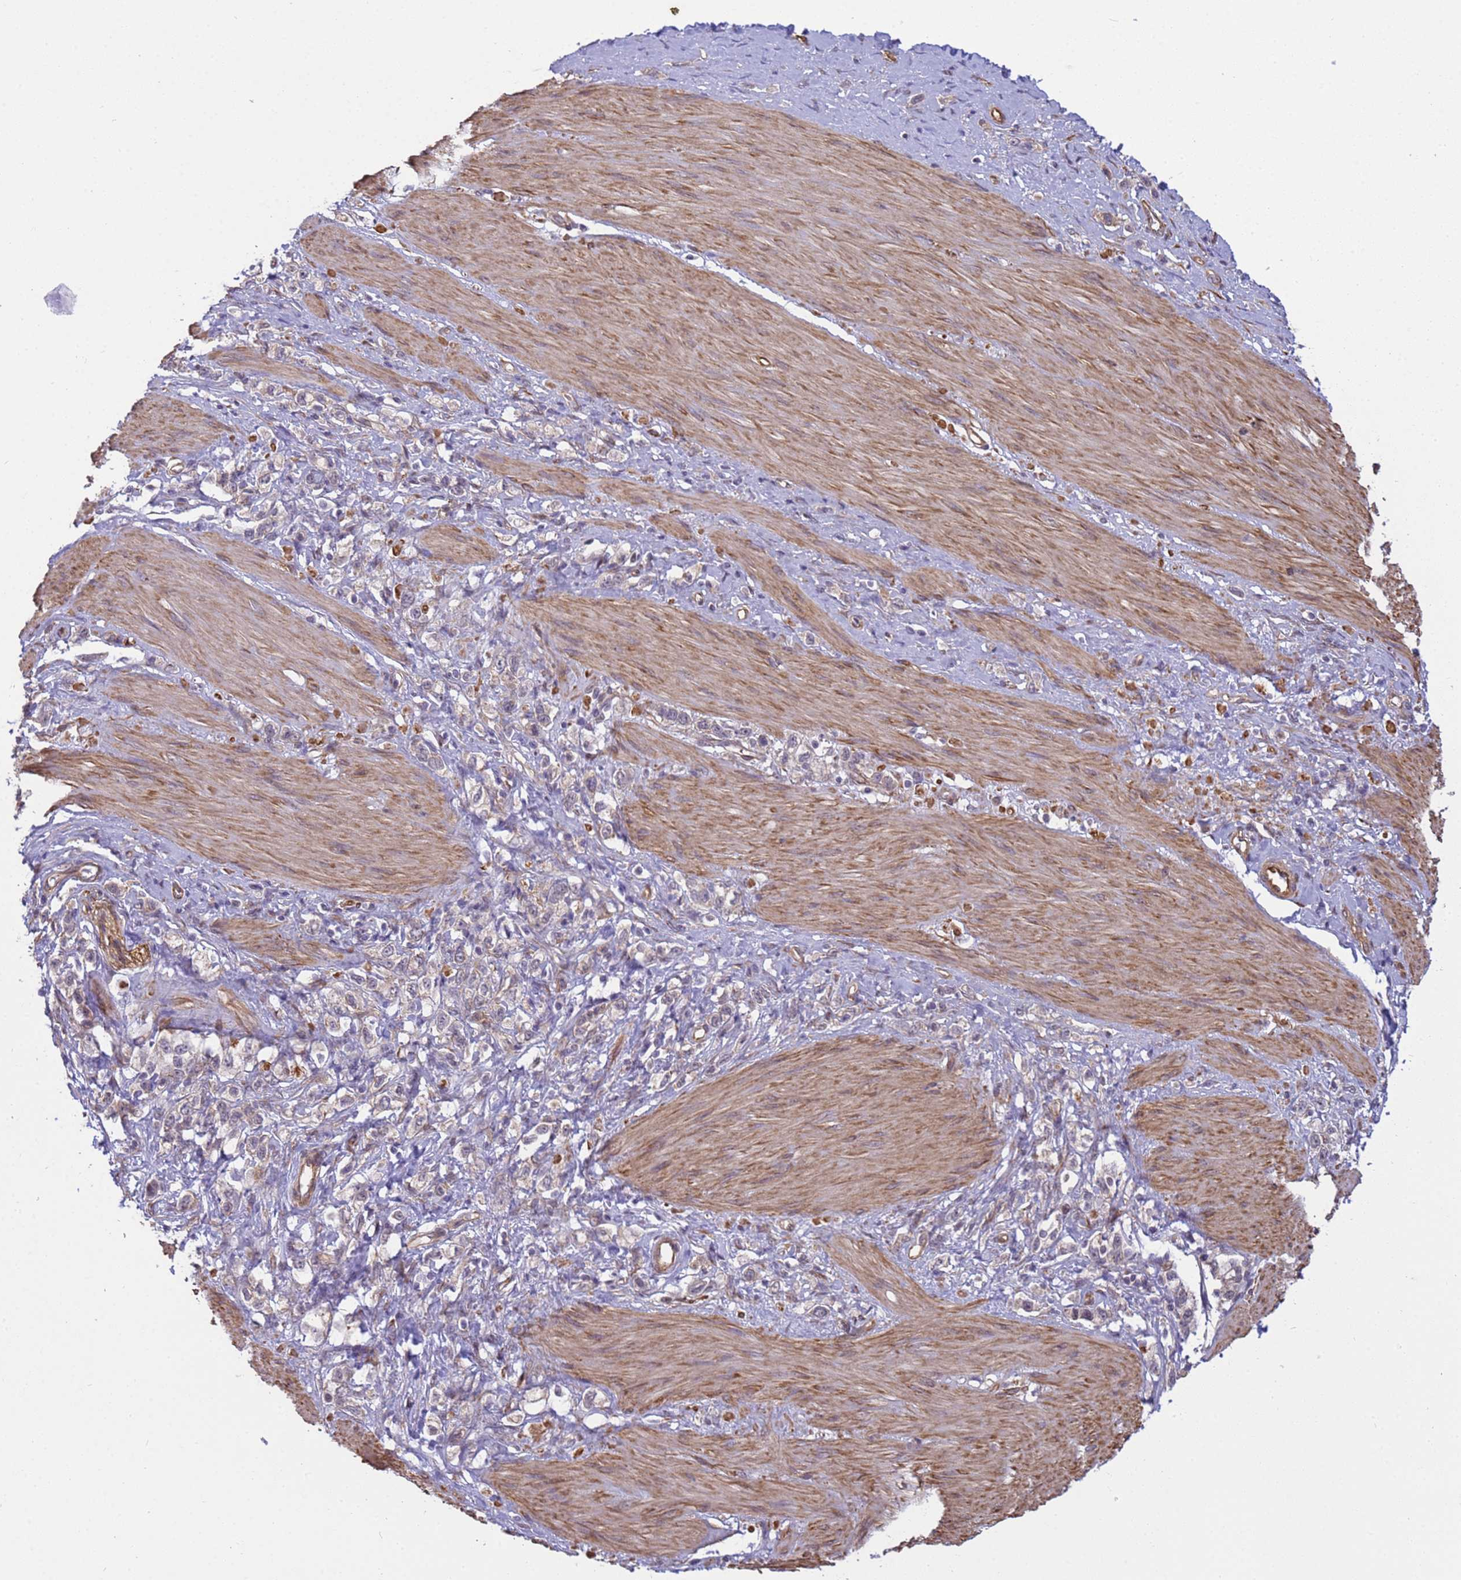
{"staining": {"intensity": "weak", "quantity": "25%-75%", "location": "cytoplasmic/membranous"}, "tissue": "stomach cancer", "cell_type": "Tumor cells", "image_type": "cancer", "snomed": [{"axis": "morphology", "description": "Adenocarcinoma, NOS"}, {"axis": "topography", "description": "Stomach"}], "caption": "Human stomach adenocarcinoma stained with a protein marker reveals weak staining in tumor cells.", "gene": "ITGB4", "patient": {"sex": "female", "age": 65}}